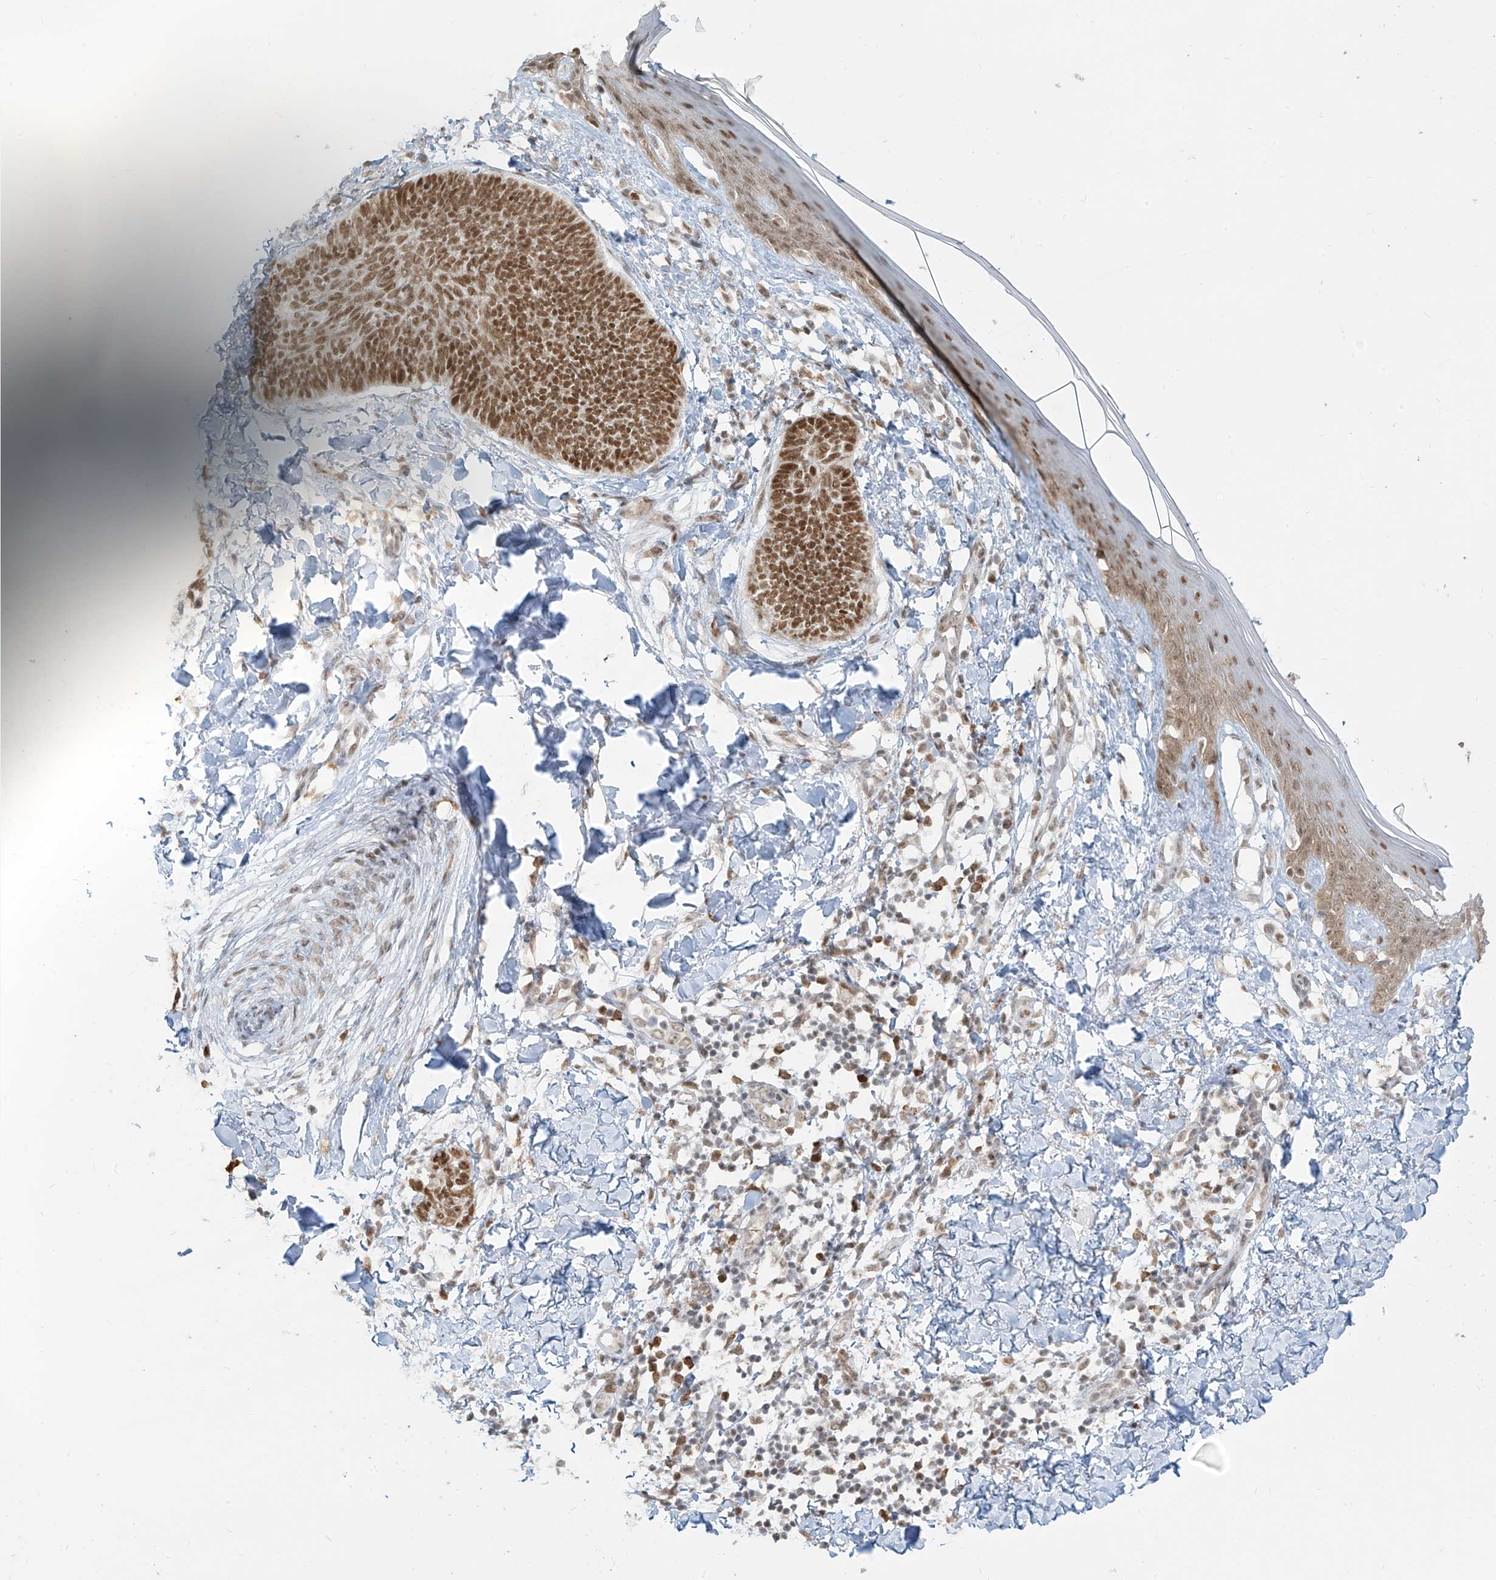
{"staining": {"intensity": "moderate", "quantity": ">75%", "location": "nuclear"}, "tissue": "skin cancer", "cell_type": "Tumor cells", "image_type": "cancer", "snomed": [{"axis": "morphology", "description": "Normal tissue, NOS"}, {"axis": "morphology", "description": "Basal cell carcinoma"}, {"axis": "topography", "description": "Skin"}], "caption": "IHC photomicrograph of neoplastic tissue: skin basal cell carcinoma stained using immunohistochemistry (IHC) displays medium levels of moderate protein expression localized specifically in the nuclear of tumor cells, appearing as a nuclear brown color.", "gene": "ZMYM2", "patient": {"sex": "male", "age": 50}}